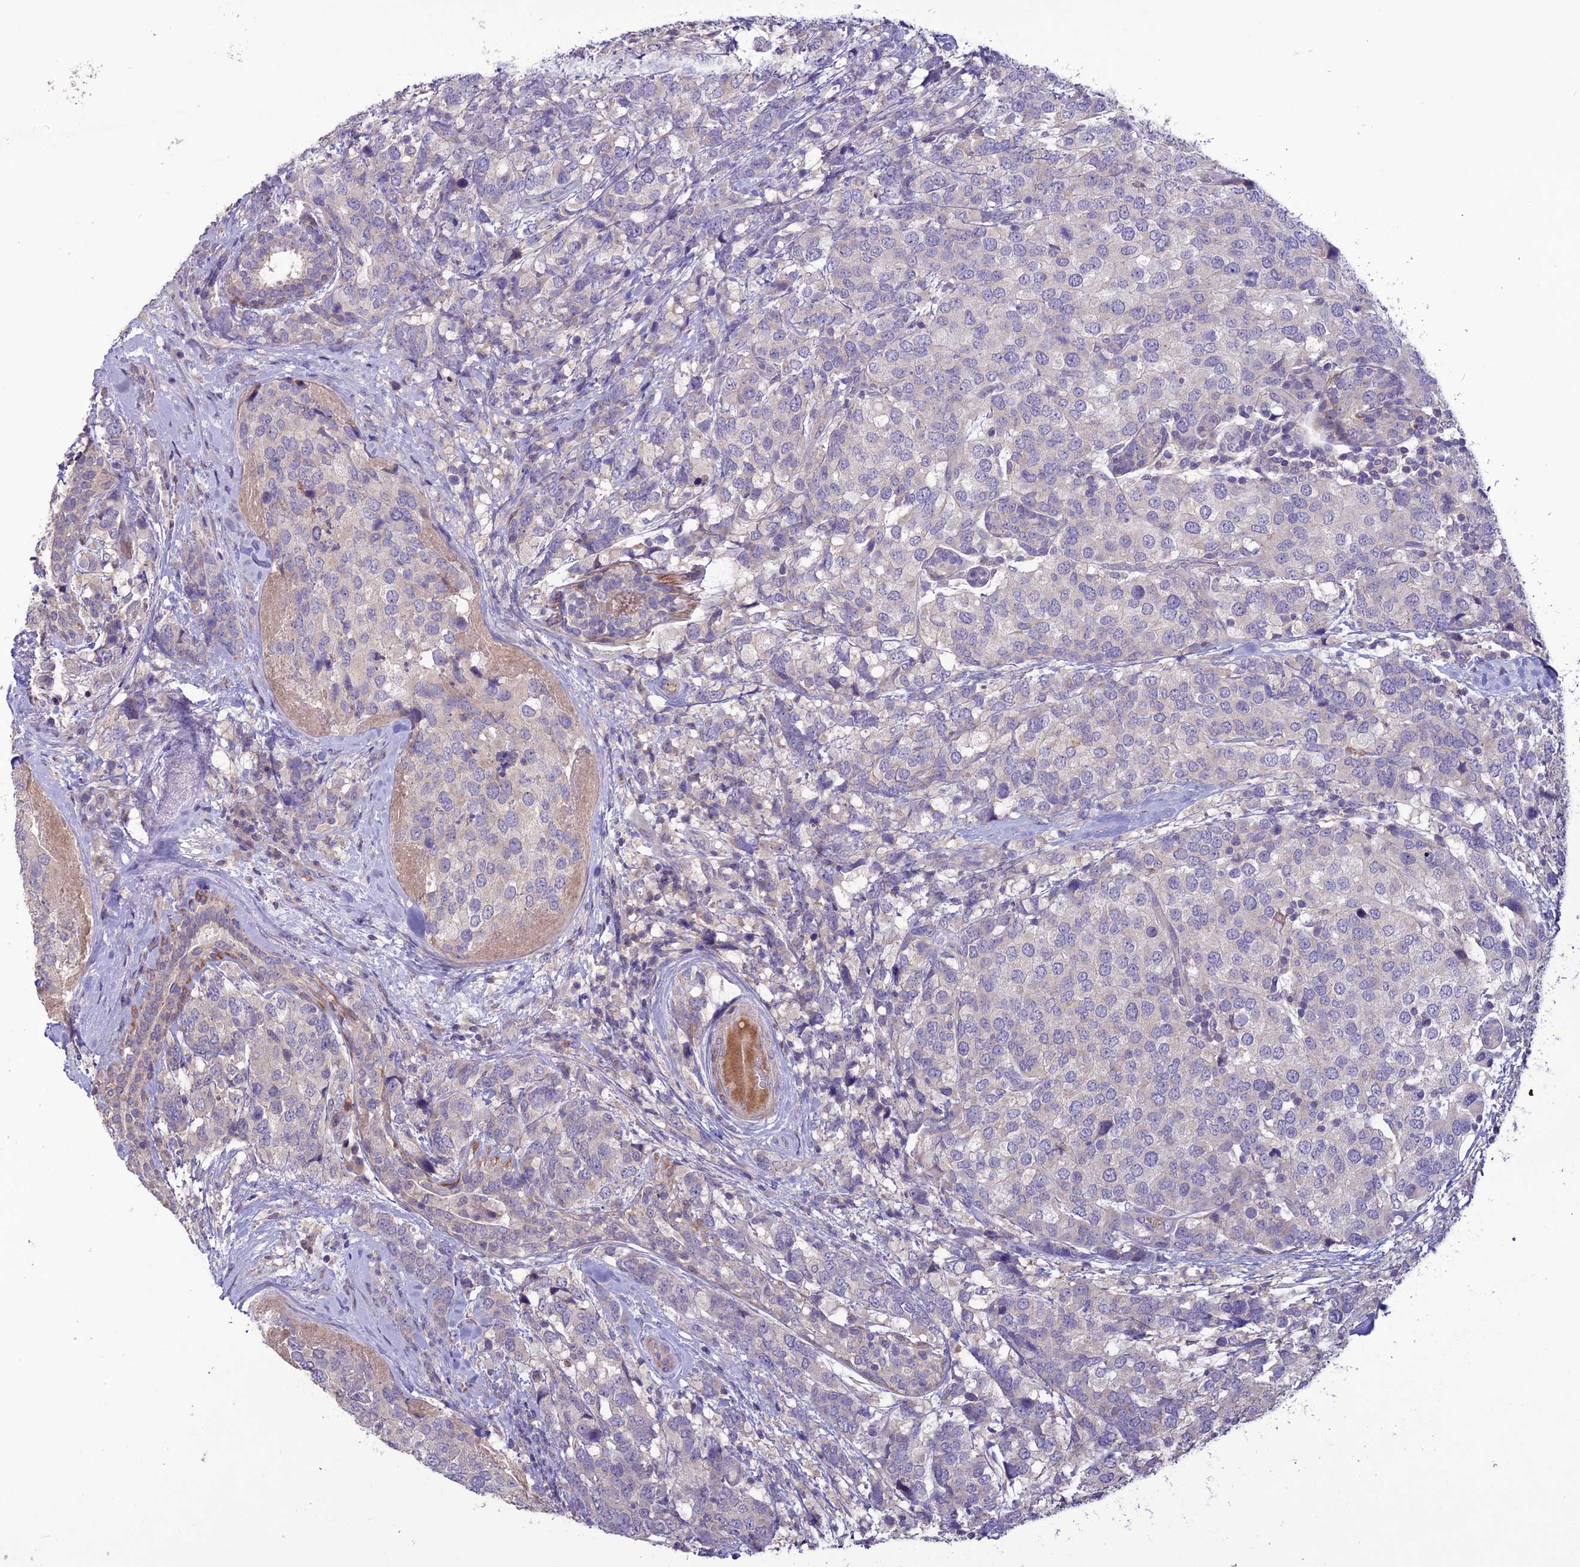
{"staining": {"intensity": "negative", "quantity": "none", "location": "none"}, "tissue": "breast cancer", "cell_type": "Tumor cells", "image_type": "cancer", "snomed": [{"axis": "morphology", "description": "Lobular carcinoma"}, {"axis": "topography", "description": "Breast"}], "caption": "There is no significant staining in tumor cells of breast cancer (lobular carcinoma). (IHC, brightfield microscopy, high magnification).", "gene": "C2orf76", "patient": {"sex": "female", "age": 59}}